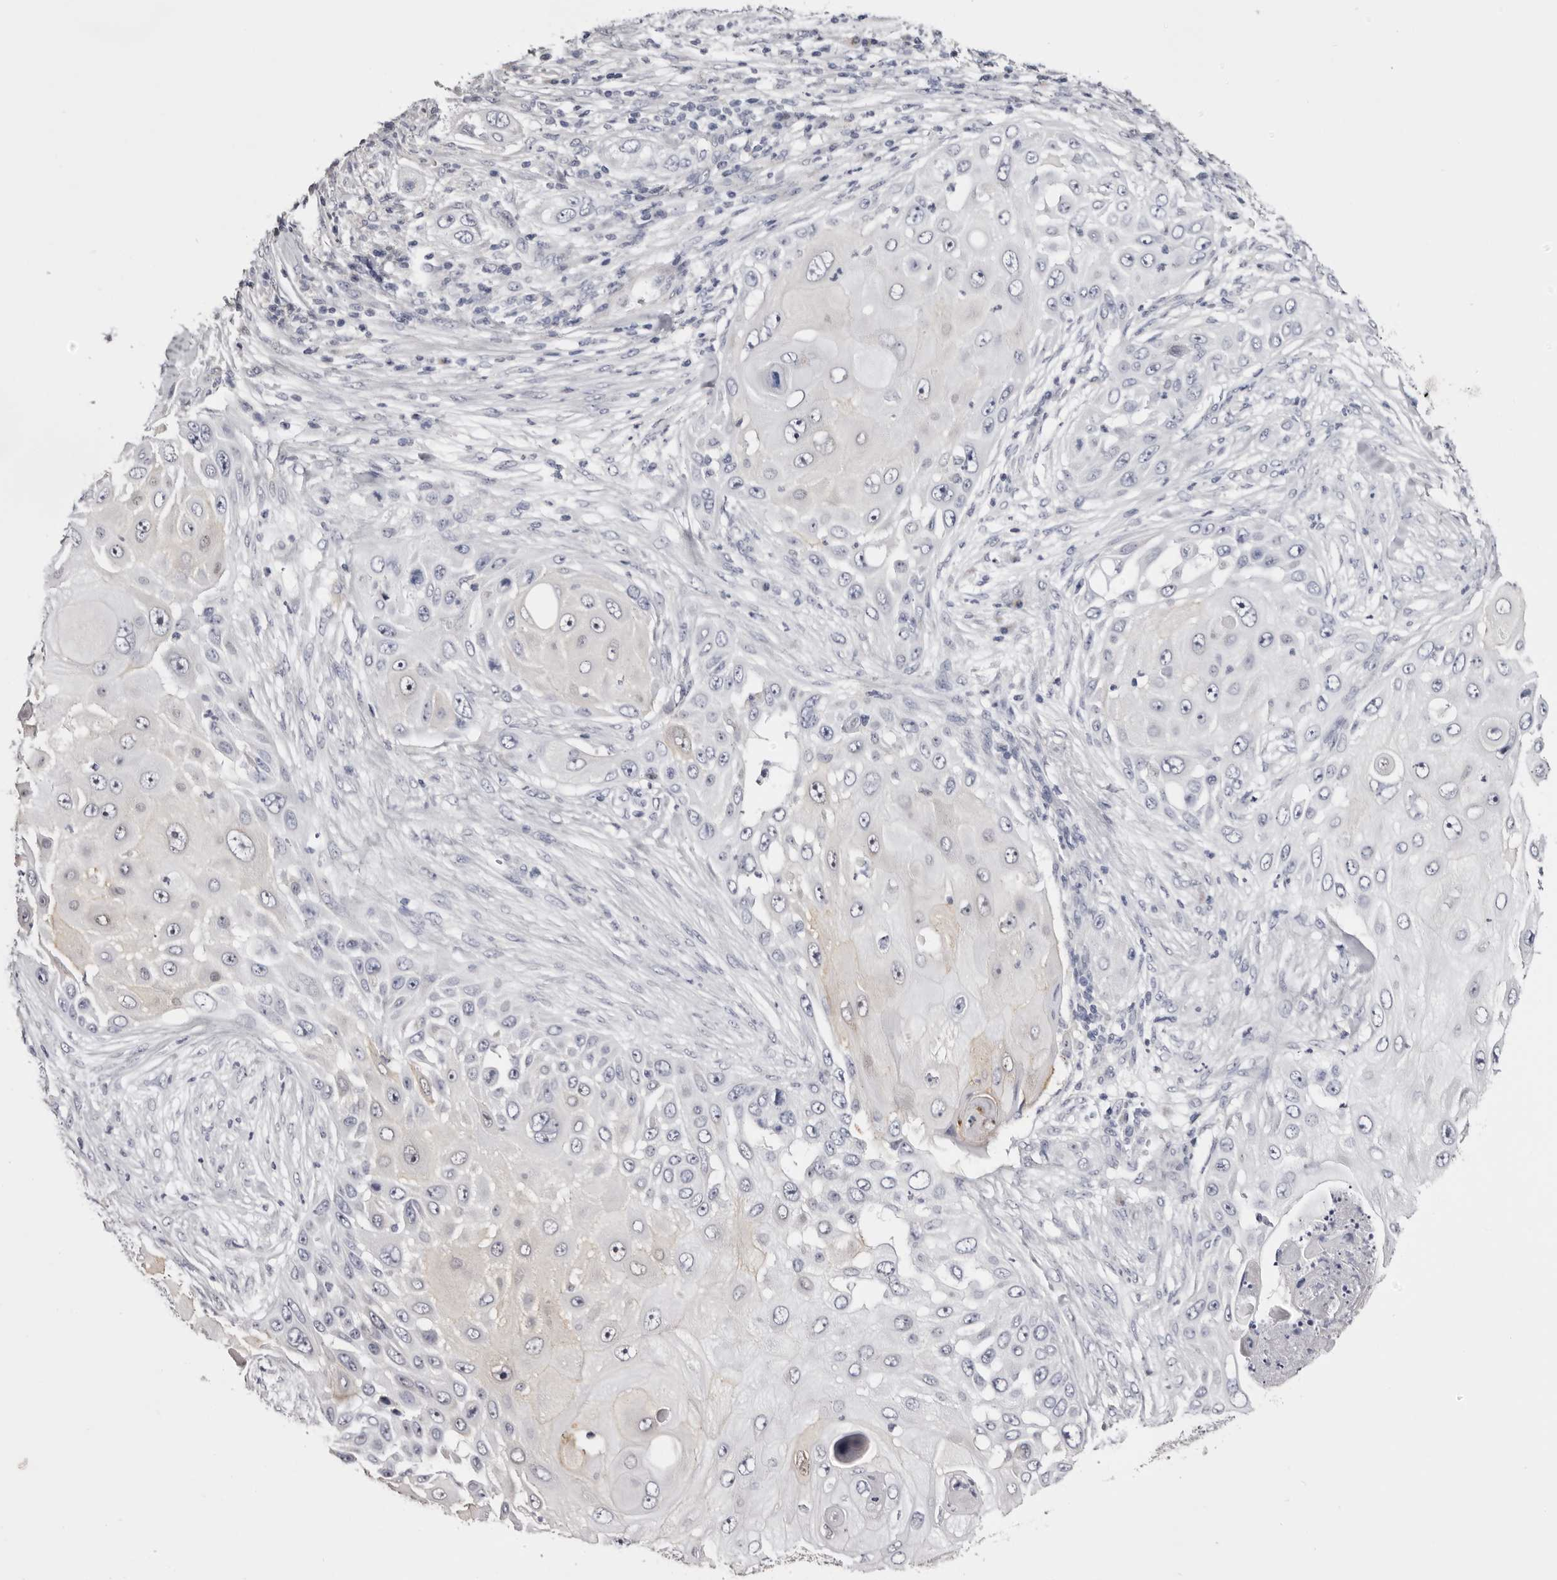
{"staining": {"intensity": "negative", "quantity": "none", "location": "none"}, "tissue": "skin cancer", "cell_type": "Tumor cells", "image_type": "cancer", "snomed": [{"axis": "morphology", "description": "Squamous cell carcinoma, NOS"}, {"axis": "topography", "description": "Skin"}], "caption": "Skin cancer stained for a protein using IHC exhibits no positivity tumor cells.", "gene": "CASQ1", "patient": {"sex": "female", "age": 44}}